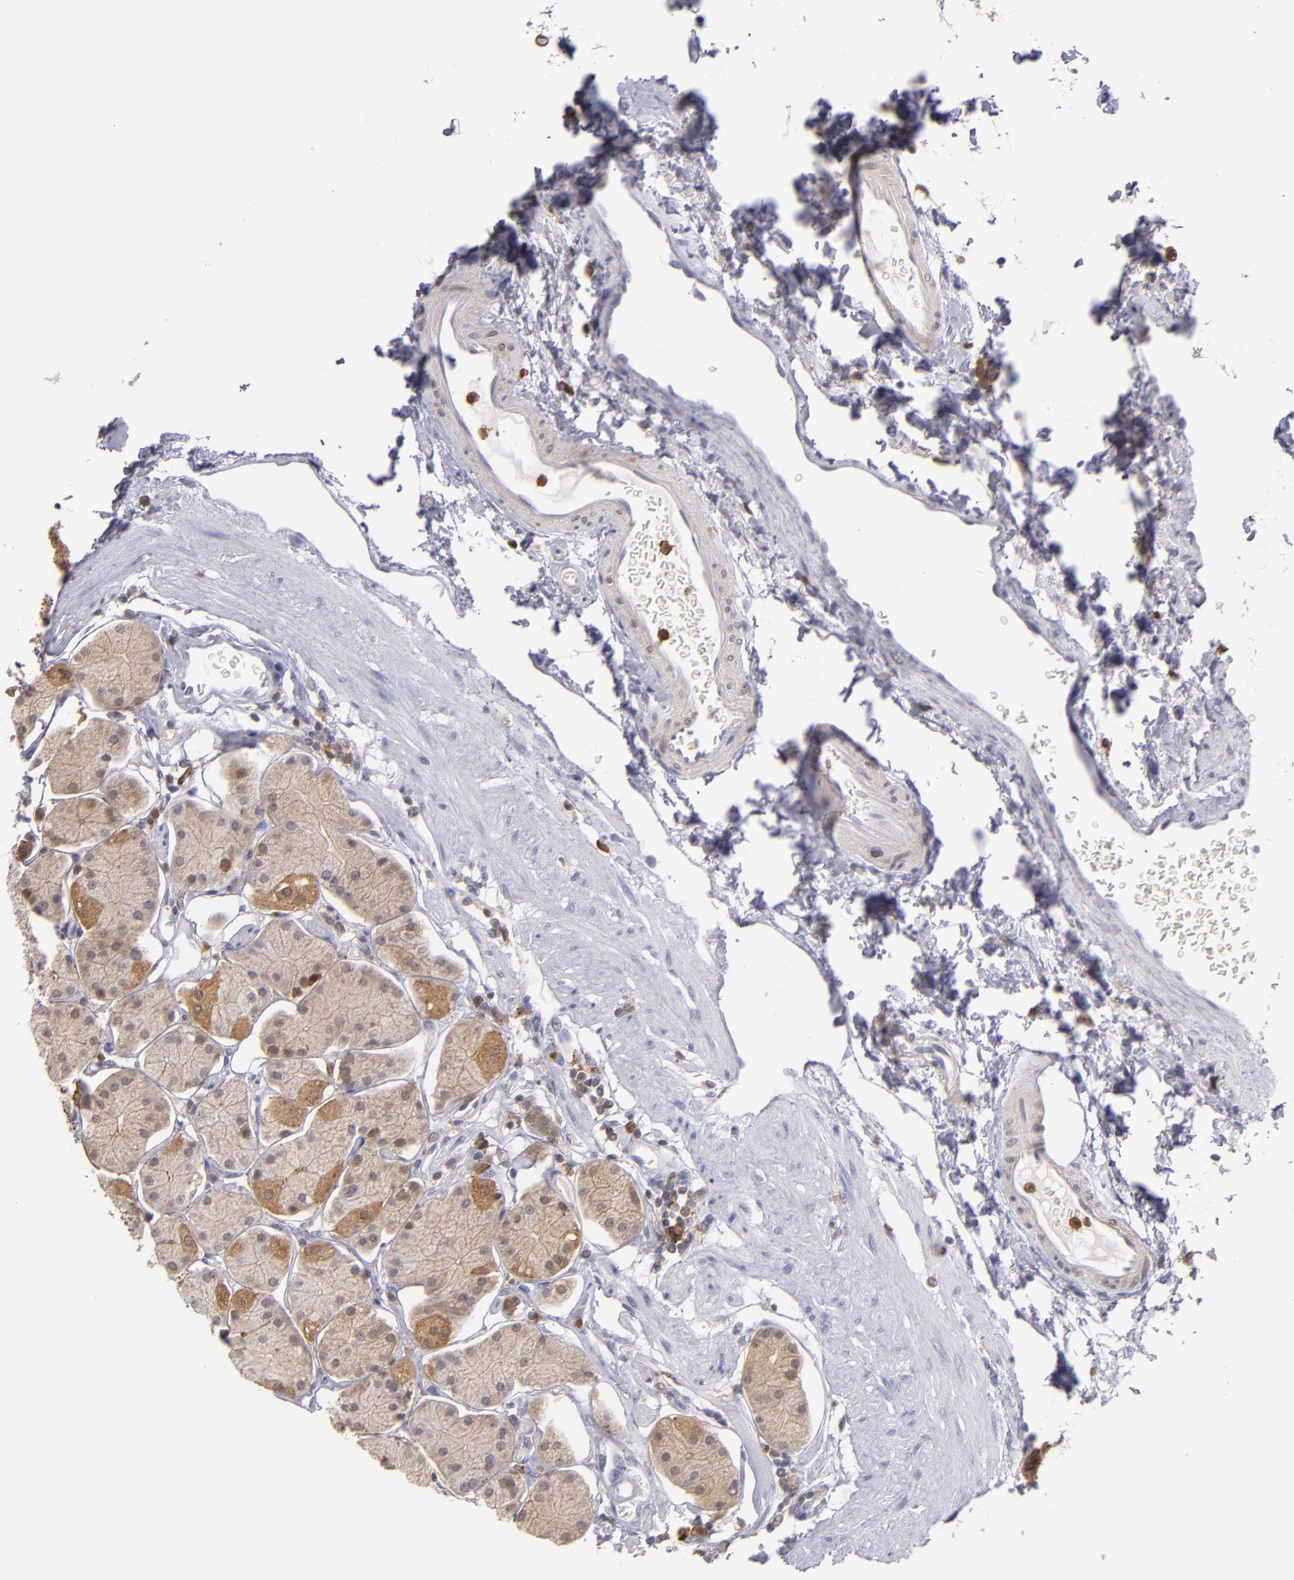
{"staining": {"intensity": "strong", "quantity": ">75%", "location": "cytoplasmic/membranous"}, "tissue": "stomach", "cell_type": "Glandular cells", "image_type": "normal", "snomed": [{"axis": "morphology", "description": "Normal tissue, NOS"}, {"axis": "topography", "description": "Stomach, upper"}, {"axis": "topography", "description": "Stomach"}], "caption": "DAB (3,3'-diaminobenzidine) immunohistochemical staining of normal stomach demonstrates strong cytoplasmic/membranous protein staining in approximately >75% of glandular cells.", "gene": "PRKCD", "patient": {"sex": "male", "age": 76}}